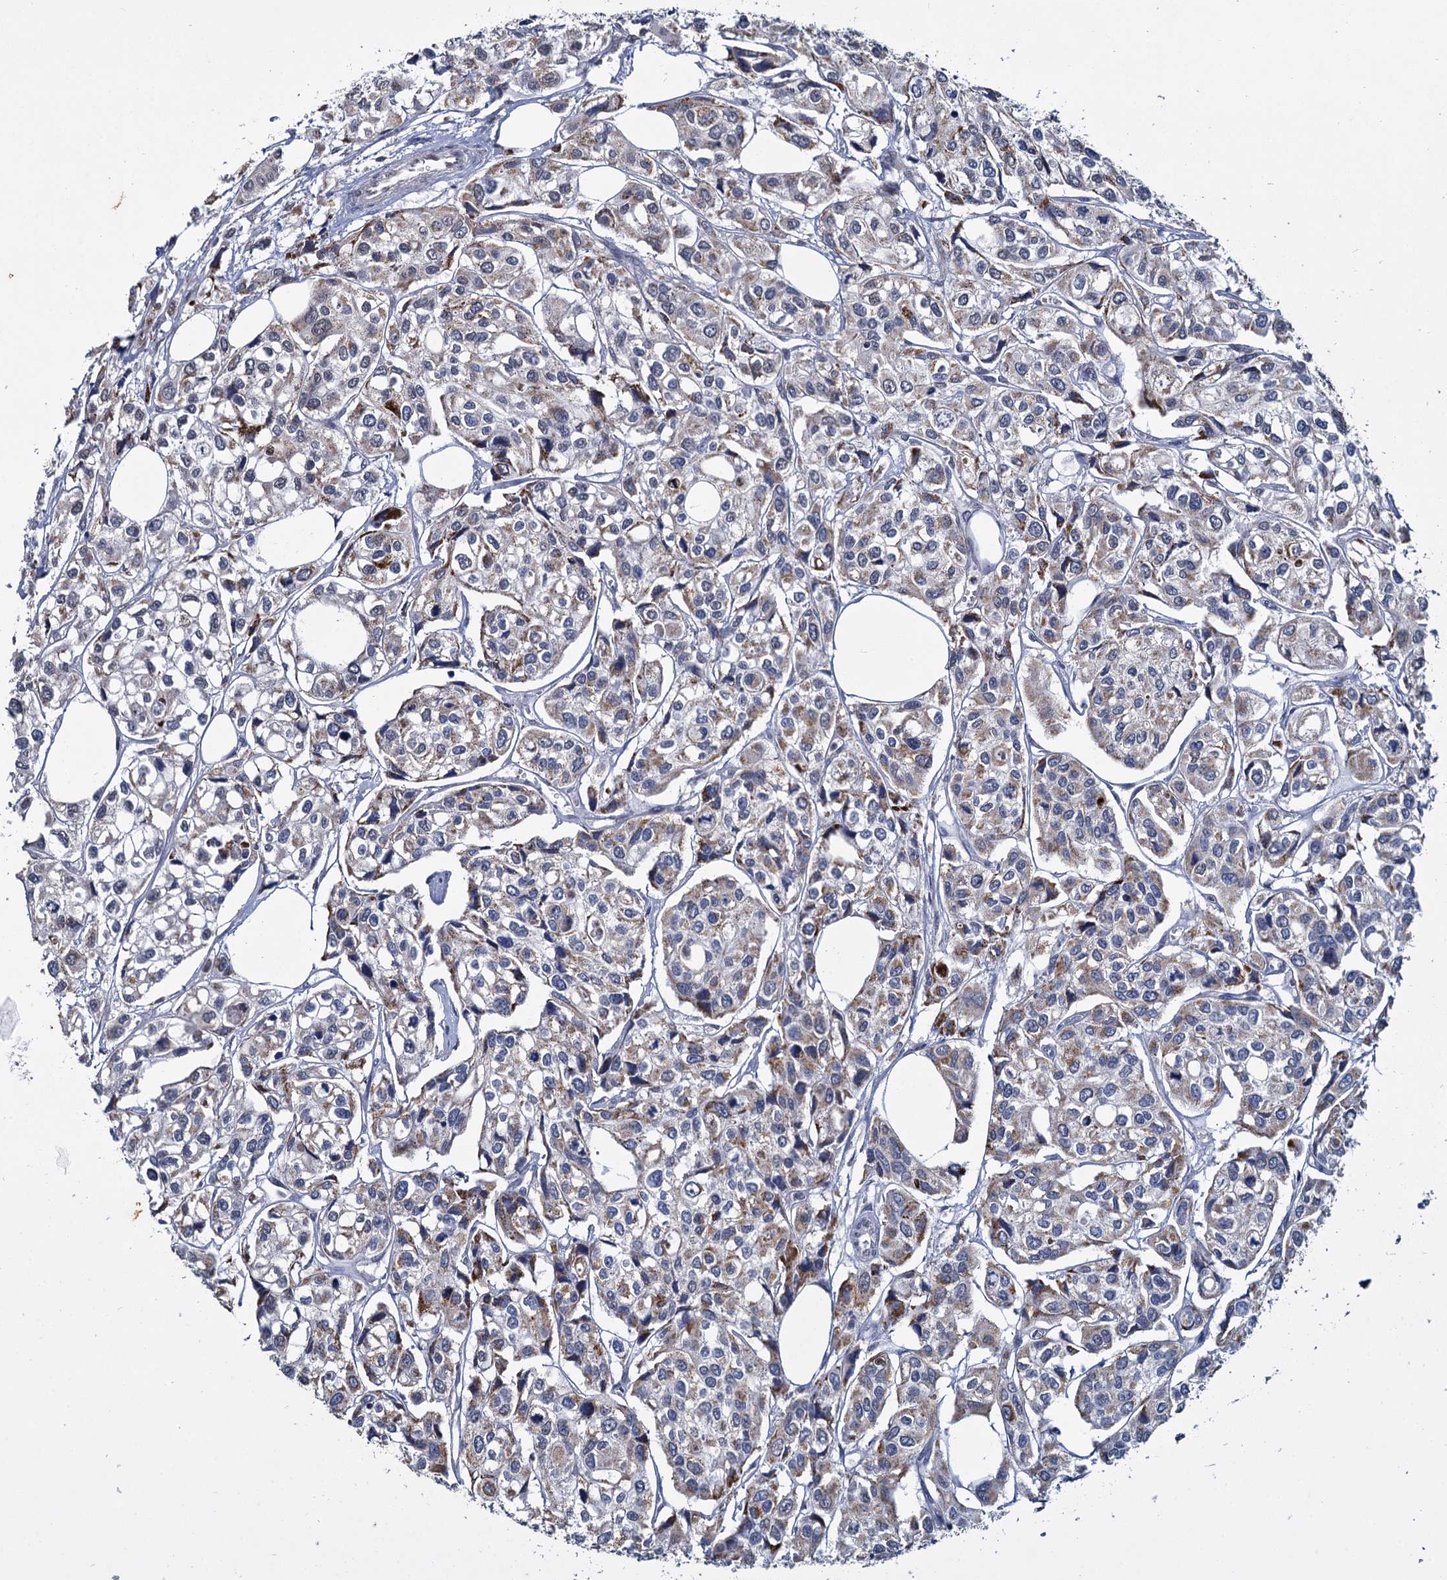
{"staining": {"intensity": "moderate", "quantity": "<25%", "location": "cytoplasmic/membranous"}, "tissue": "urothelial cancer", "cell_type": "Tumor cells", "image_type": "cancer", "snomed": [{"axis": "morphology", "description": "Urothelial carcinoma, High grade"}, {"axis": "topography", "description": "Urinary bladder"}], "caption": "This histopathology image shows immunohistochemistry (IHC) staining of high-grade urothelial carcinoma, with low moderate cytoplasmic/membranous positivity in approximately <25% of tumor cells.", "gene": "RPUSD4", "patient": {"sex": "male", "age": 67}}